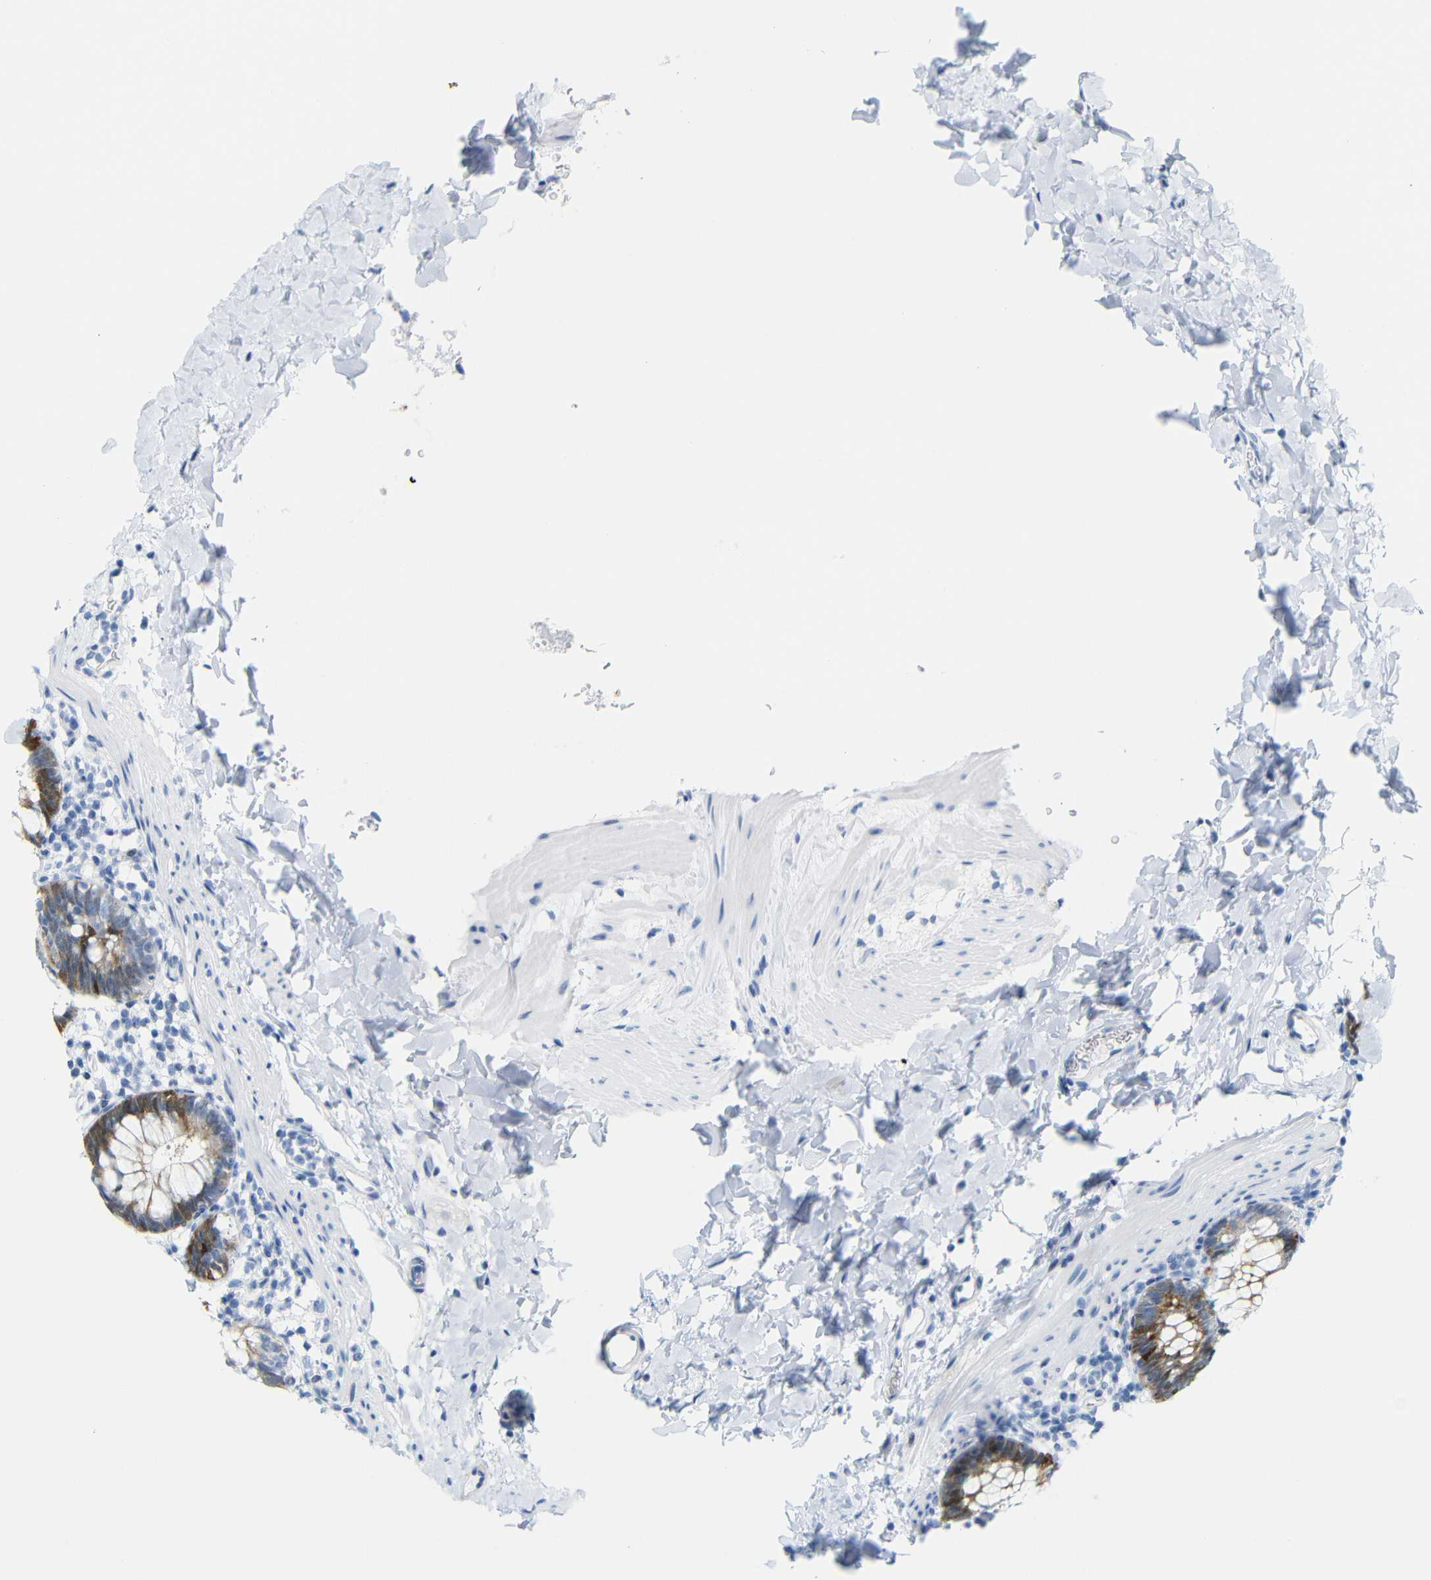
{"staining": {"intensity": "strong", "quantity": "25%-75%", "location": "cytoplasmic/membranous,nuclear"}, "tissue": "rectum", "cell_type": "Glandular cells", "image_type": "normal", "snomed": [{"axis": "morphology", "description": "Normal tissue, NOS"}, {"axis": "topography", "description": "Rectum"}], "caption": "IHC photomicrograph of normal rectum: human rectum stained using IHC reveals high levels of strong protein expression localized specifically in the cytoplasmic/membranous,nuclear of glandular cells, appearing as a cytoplasmic/membranous,nuclear brown color.", "gene": "MT1A", "patient": {"sex": "female", "age": 24}}